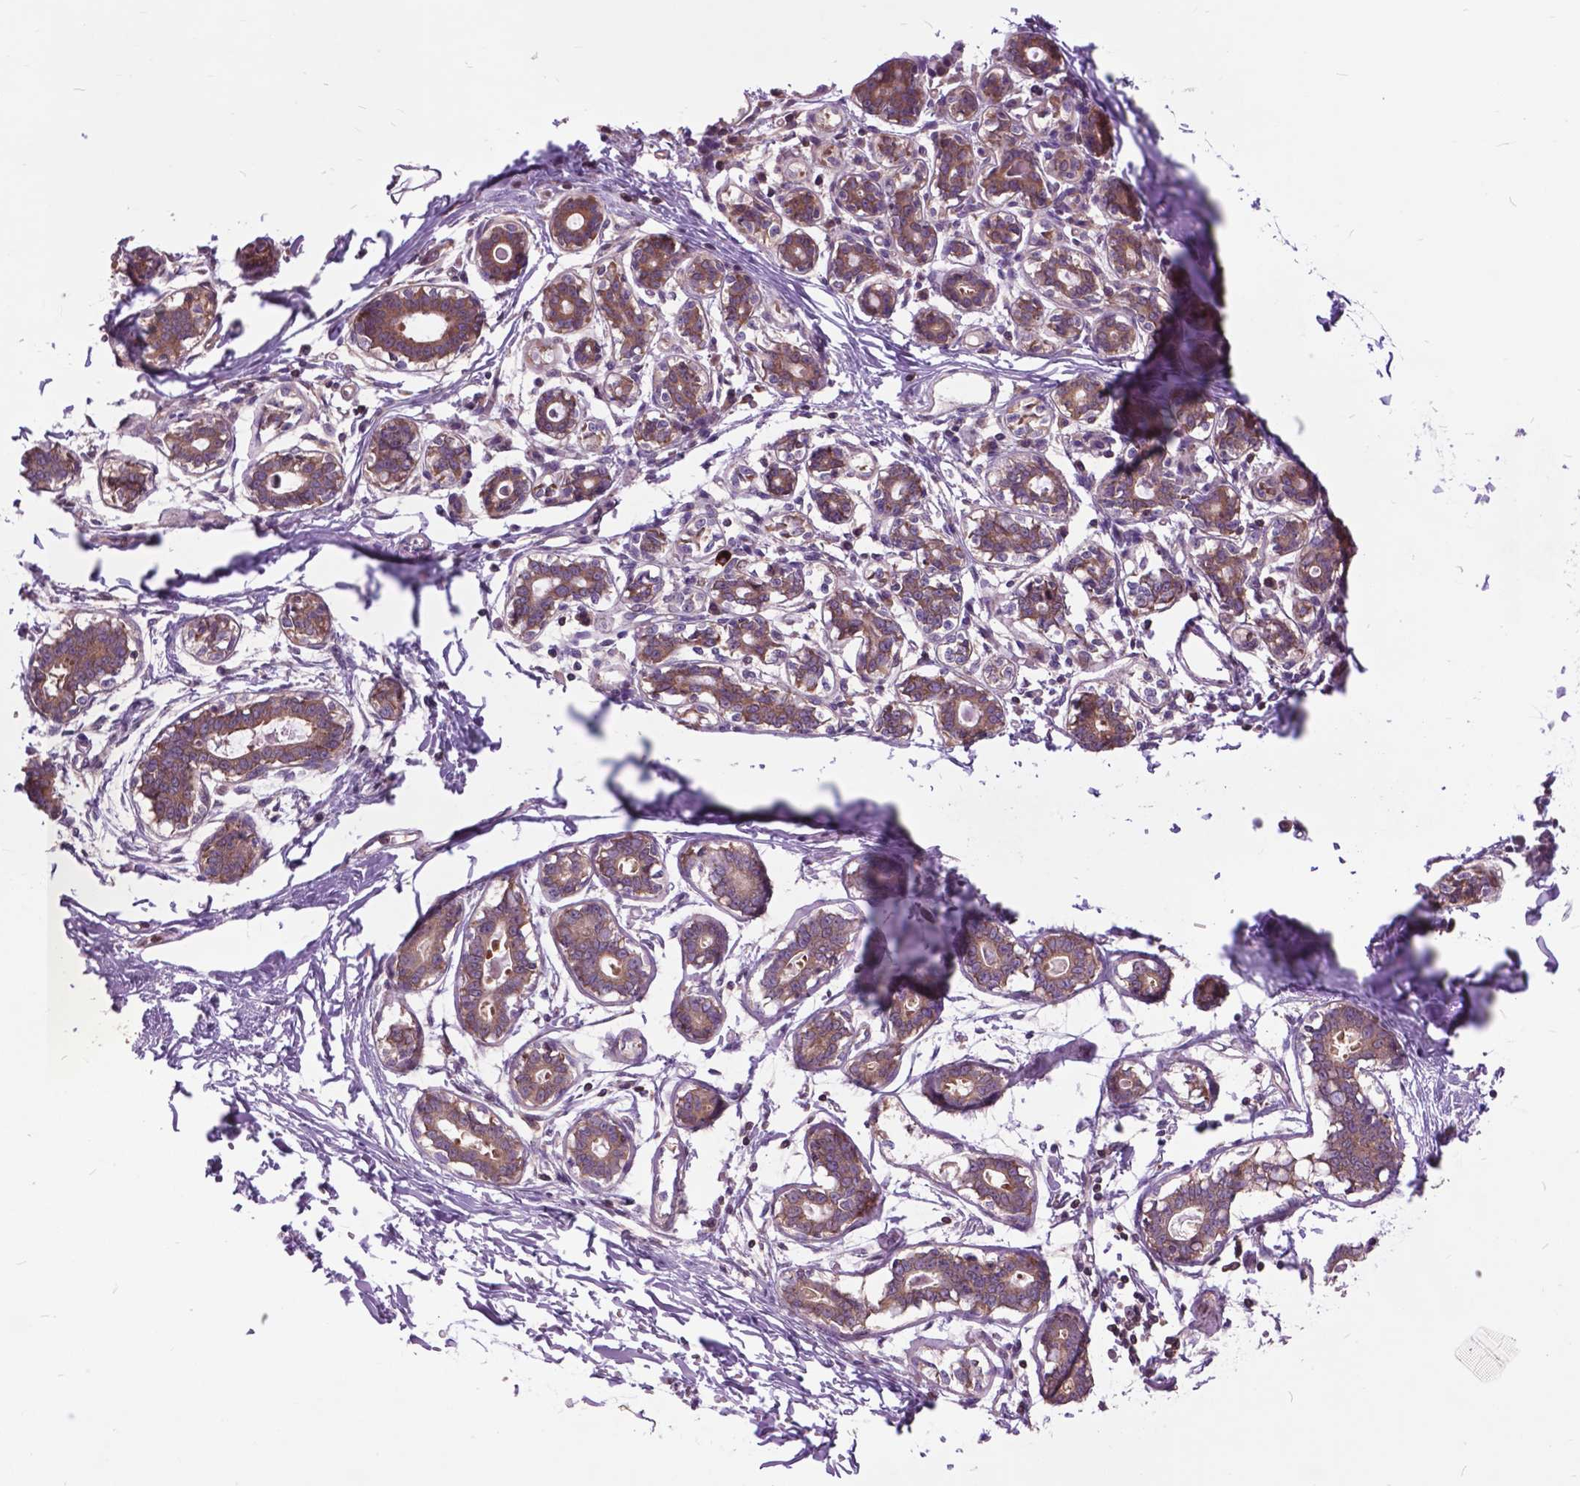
{"staining": {"intensity": "weak", "quantity": "25%-75%", "location": "cytoplasmic/membranous"}, "tissue": "breast", "cell_type": "Adipocytes", "image_type": "normal", "snomed": [{"axis": "morphology", "description": "Normal tissue, NOS"}, {"axis": "topography", "description": "Skin"}, {"axis": "topography", "description": "Breast"}], "caption": "Immunohistochemistry (DAB) staining of benign human breast shows weak cytoplasmic/membranous protein staining in about 25%-75% of adipocytes.", "gene": "ARAF", "patient": {"sex": "female", "age": 43}}